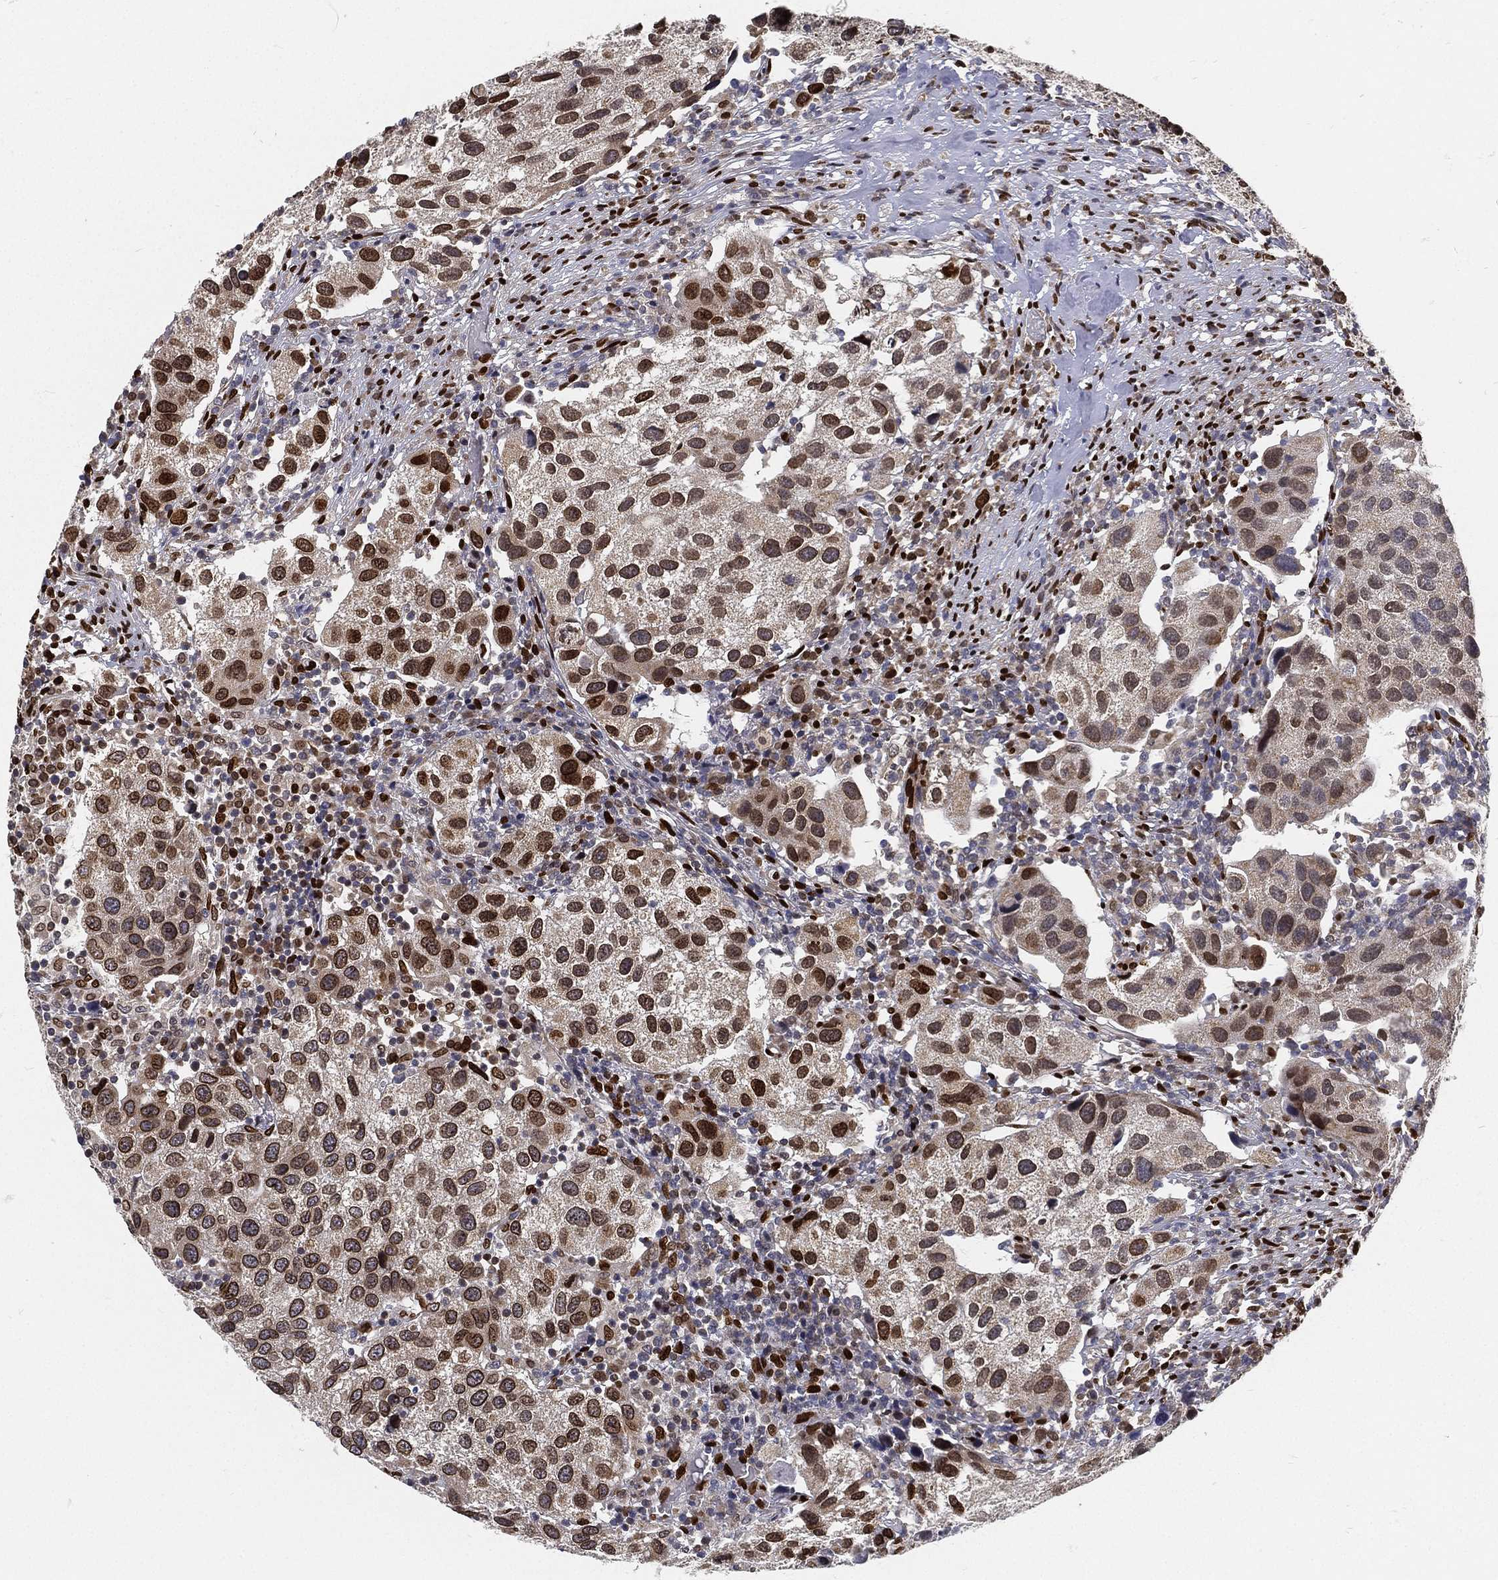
{"staining": {"intensity": "strong", "quantity": "25%-75%", "location": "cytoplasmic/membranous,nuclear"}, "tissue": "urothelial cancer", "cell_type": "Tumor cells", "image_type": "cancer", "snomed": [{"axis": "morphology", "description": "Urothelial carcinoma, High grade"}, {"axis": "topography", "description": "Urinary bladder"}], "caption": "Immunohistochemical staining of high-grade urothelial carcinoma displays strong cytoplasmic/membranous and nuclear protein expression in about 25%-75% of tumor cells.", "gene": "PALB2", "patient": {"sex": "male", "age": 79}}